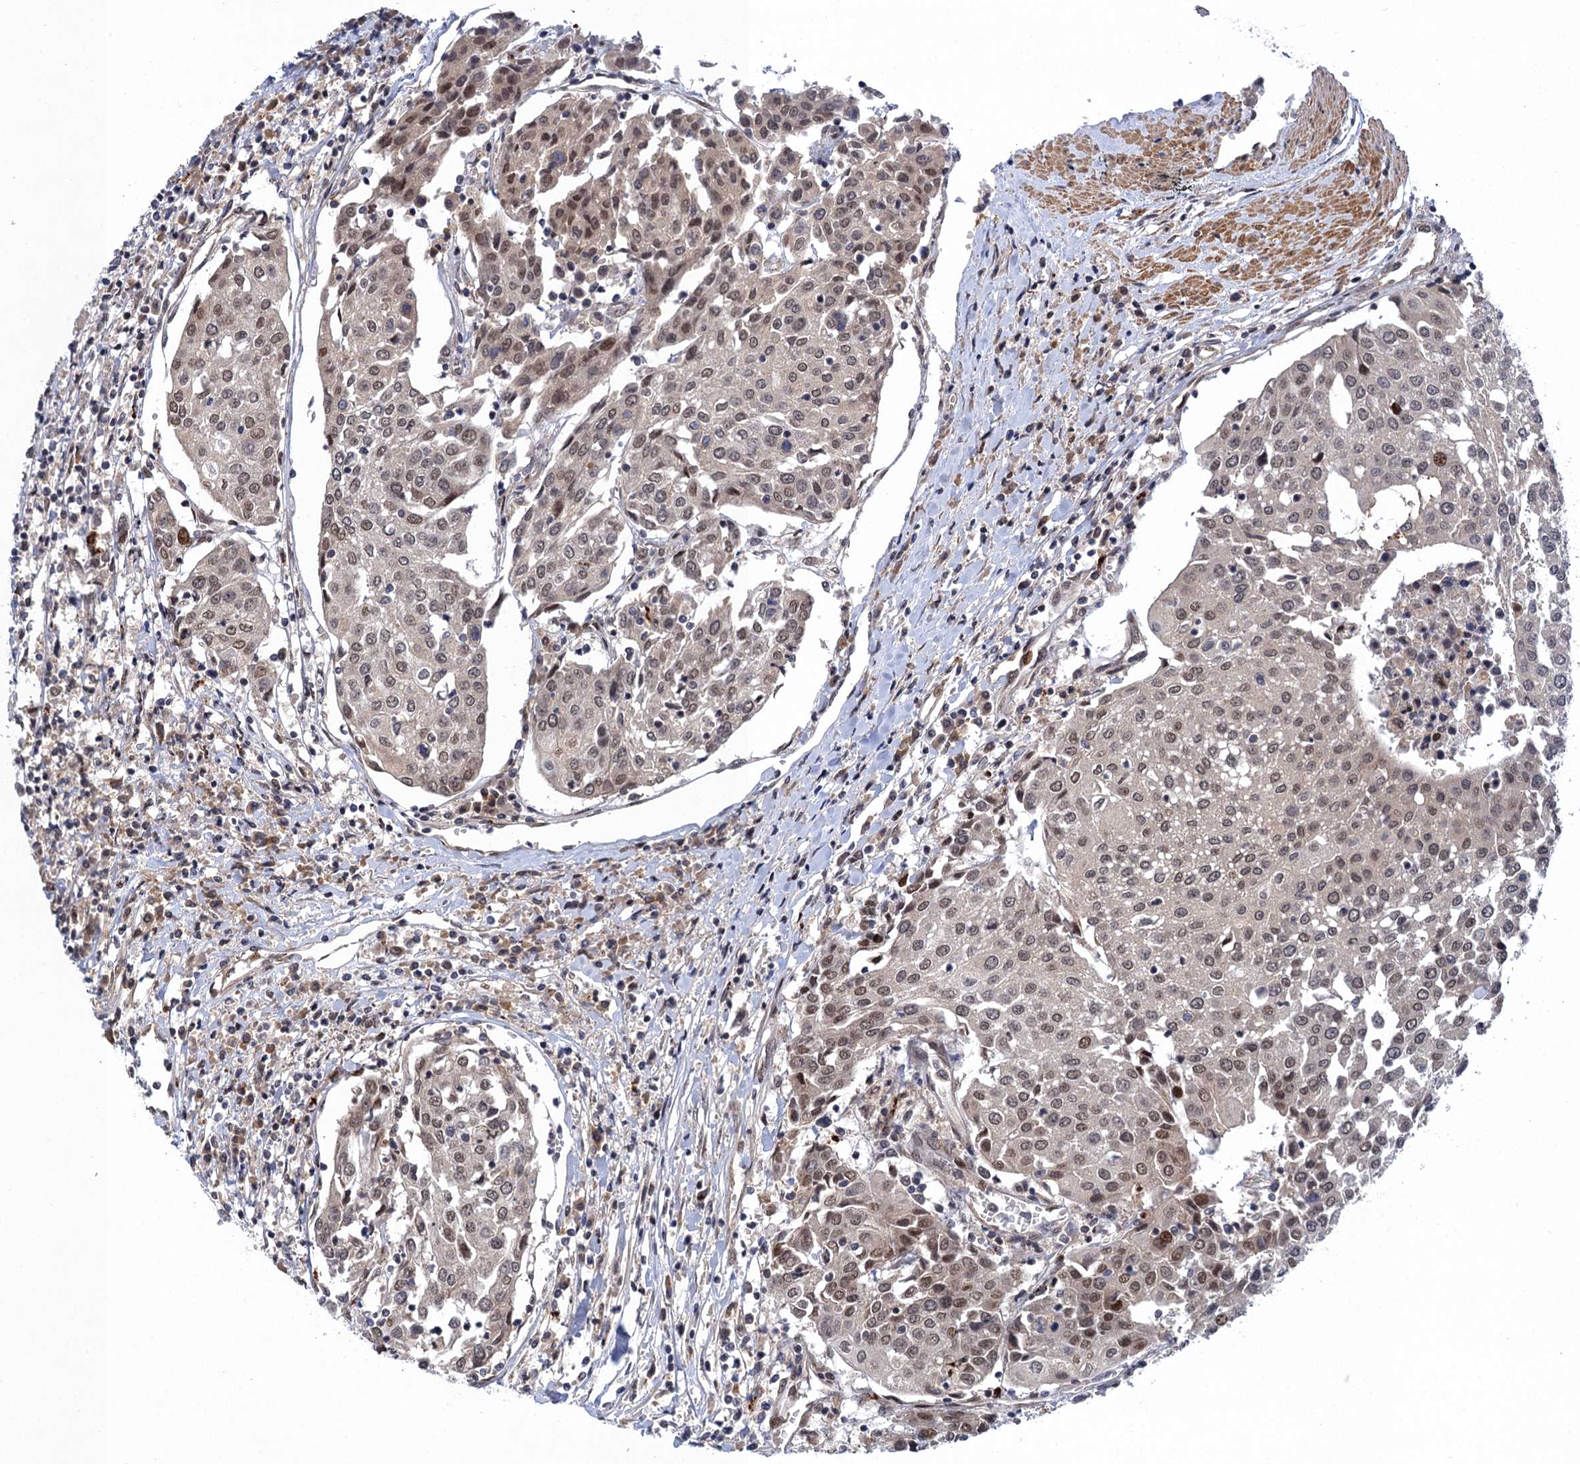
{"staining": {"intensity": "moderate", "quantity": "<25%", "location": "nuclear"}, "tissue": "urothelial cancer", "cell_type": "Tumor cells", "image_type": "cancer", "snomed": [{"axis": "morphology", "description": "Urothelial carcinoma, High grade"}, {"axis": "topography", "description": "Urinary bladder"}], "caption": "Immunohistochemical staining of high-grade urothelial carcinoma demonstrates low levels of moderate nuclear protein staining in approximately <25% of tumor cells. (Stains: DAB (3,3'-diaminobenzidine) in brown, nuclei in blue, Microscopy: brightfield microscopy at high magnification).", "gene": "NEK8", "patient": {"sex": "female", "age": 85}}